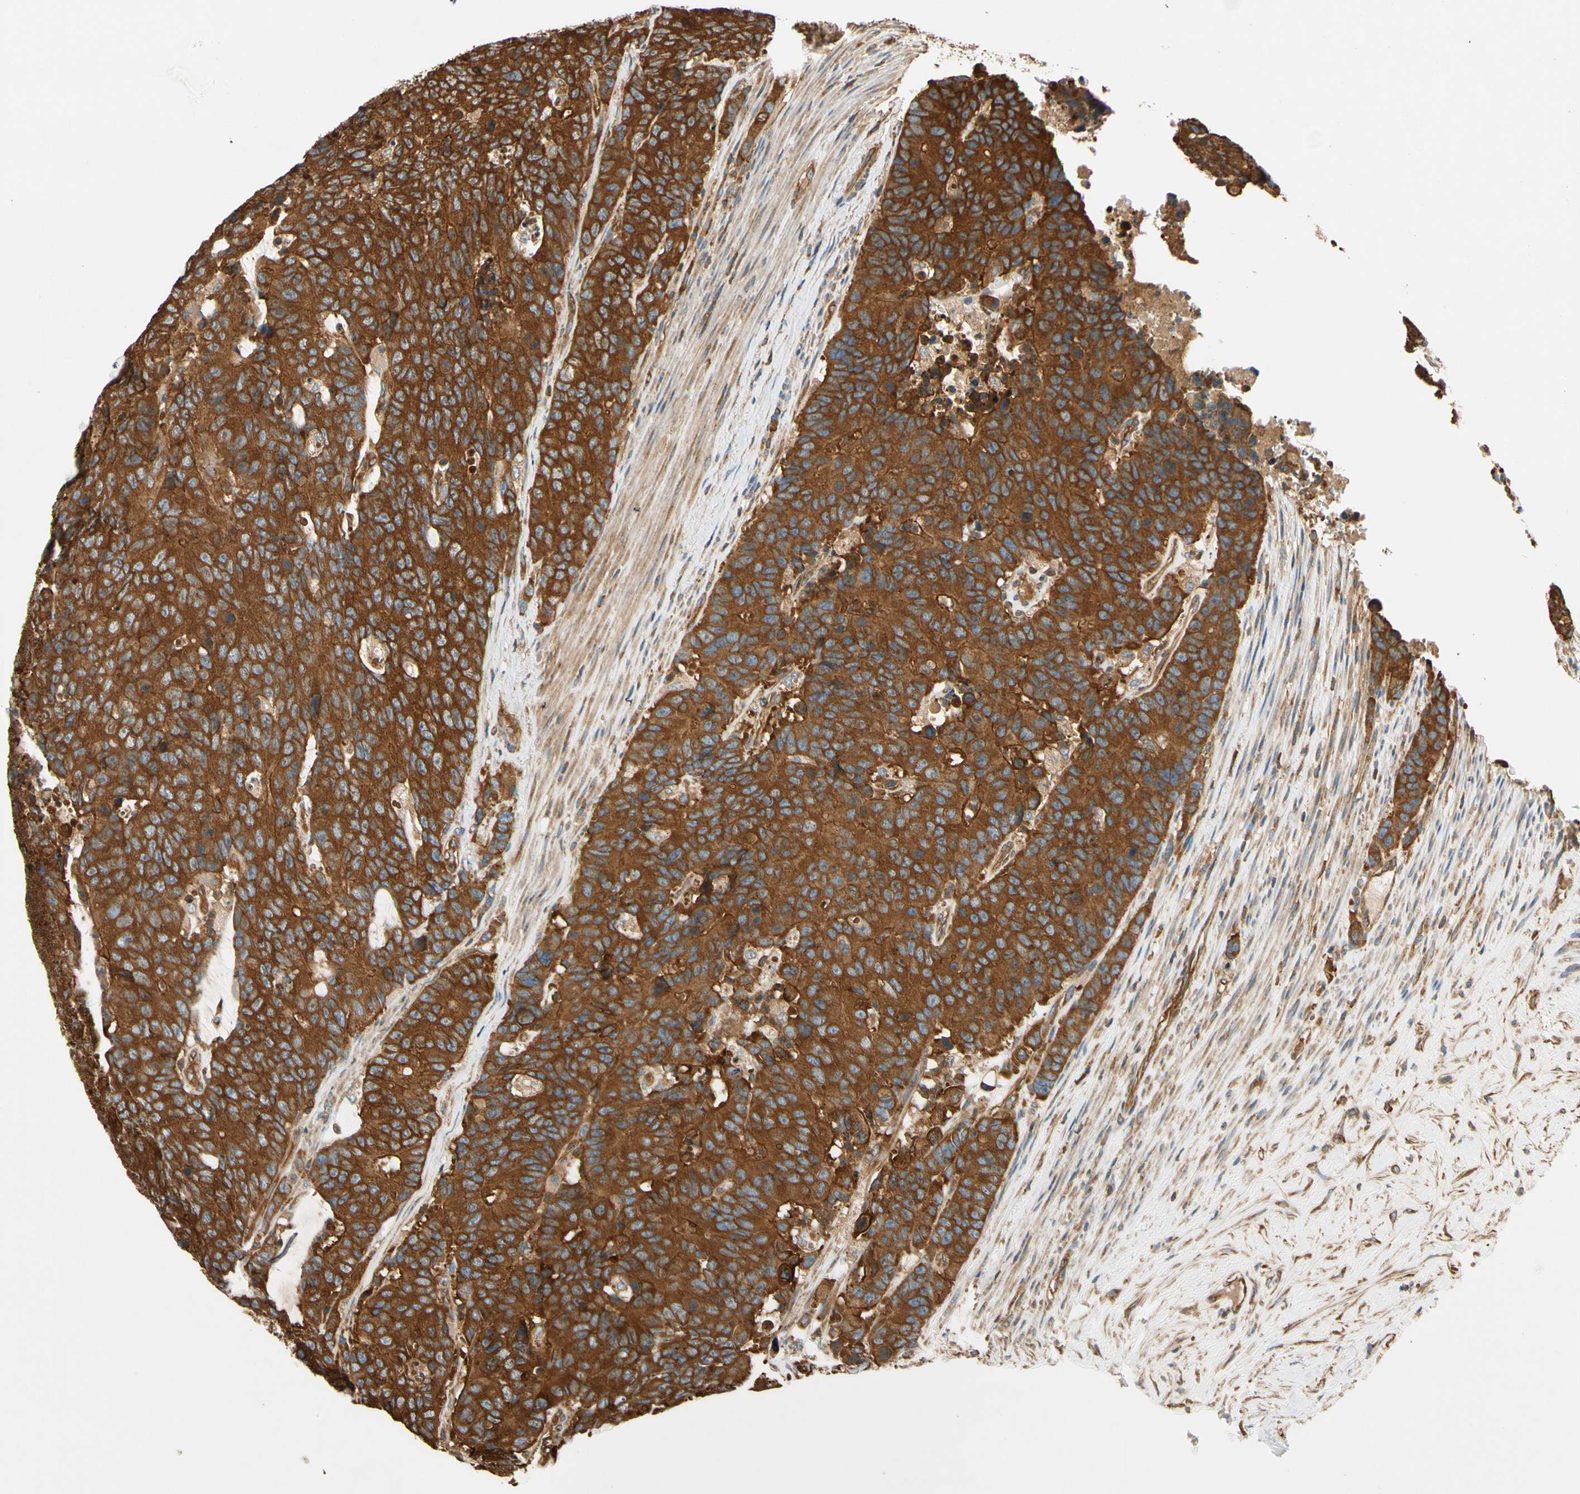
{"staining": {"intensity": "strong", "quantity": ">75%", "location": "cytoplasmic/membranous"}, "tissue": "colorectal cancer", "cell_type": "Tumor cells", "image_type": "cancer", "snomed": [{"axis": "morphology", "description": "Adenocarcinoma, NOS"}, {"axis": "topography", "description": "Colon"}], "caption": "Immunohistochemical staining of colorectal cancer displays high levels of strong cytoplasmic/membranous protein staining in approximately >75% of tumor cells.", "gene": "TCP11L1", "patient": {"sex": "female", "age": 86}}